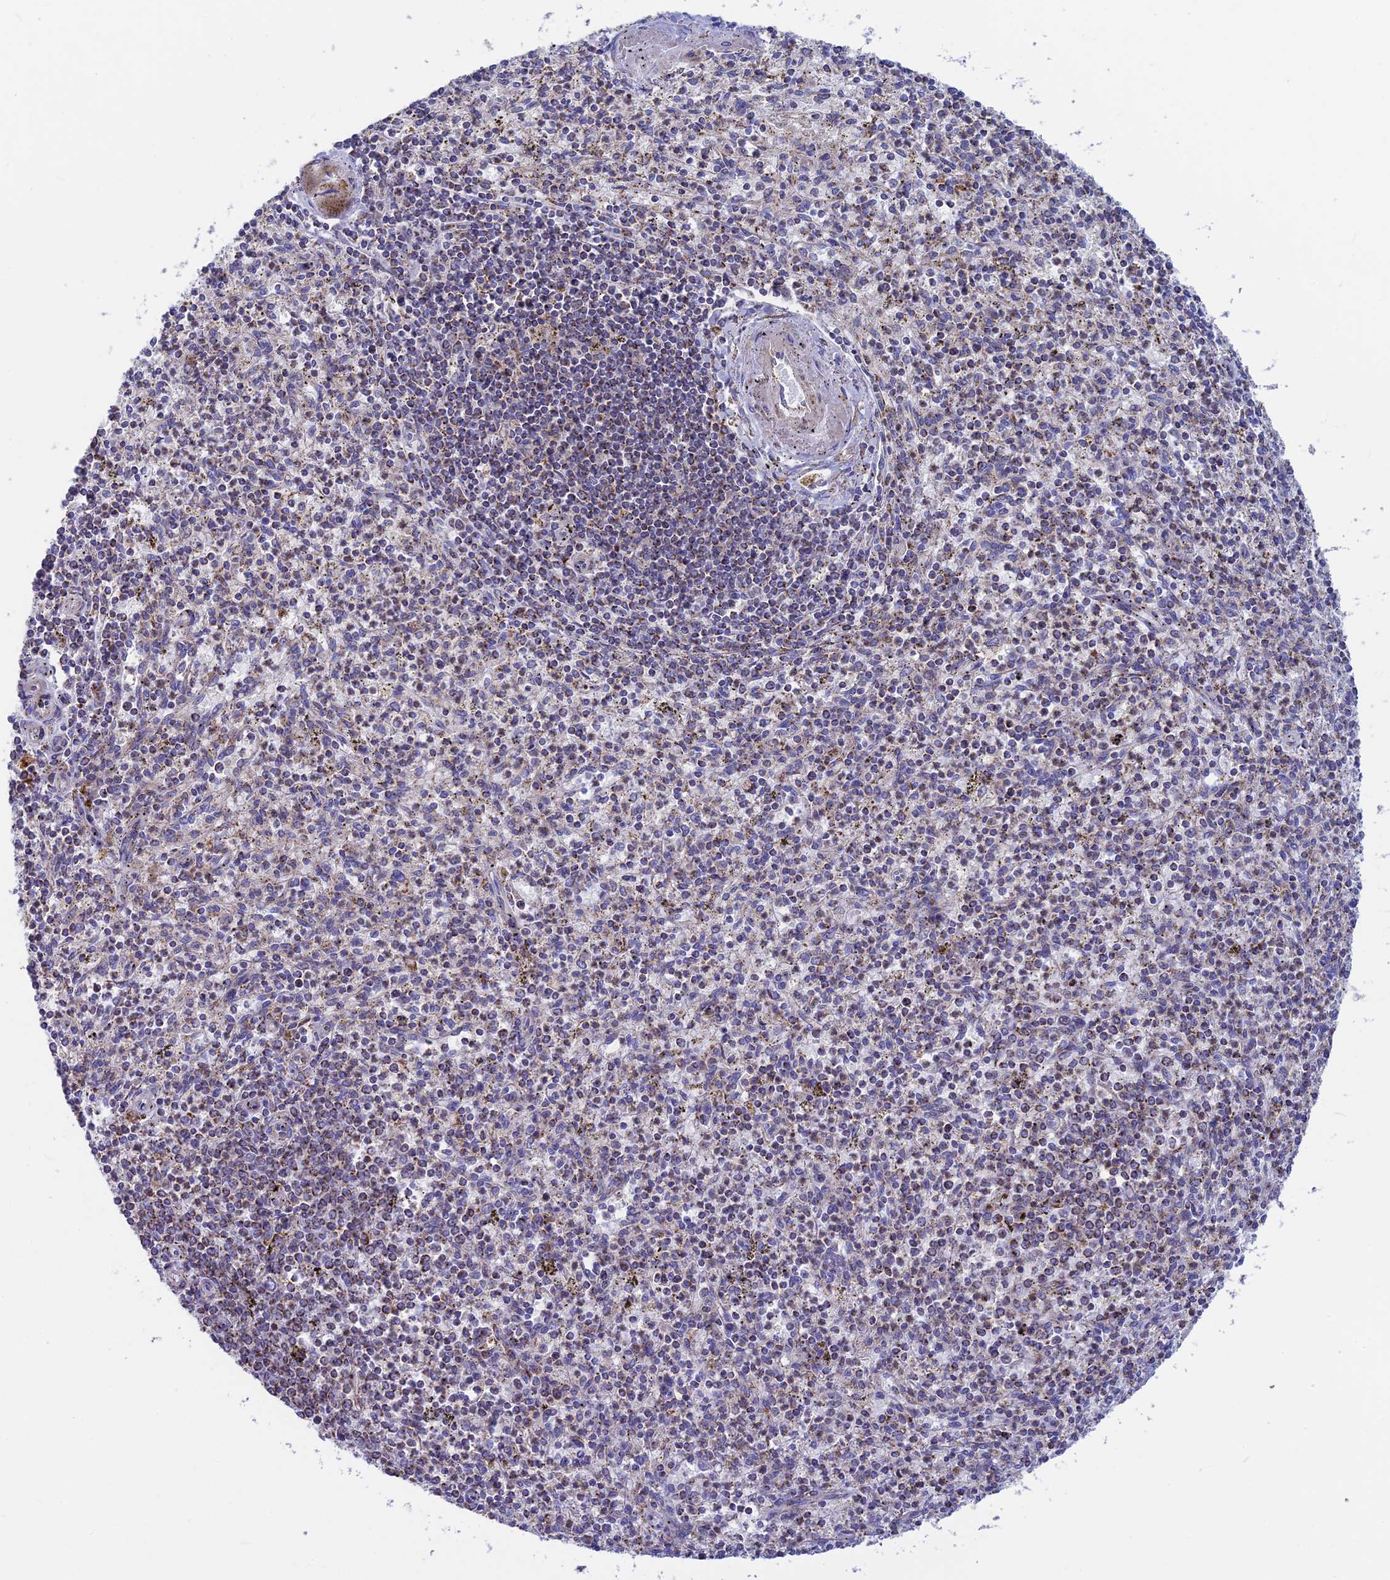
{"staining": {"intensity": "weak", "quantity": "<25%", "location": "cytoplasmic/membranous"}, "tissue": "spleen", "cell_type": "Cells in red pulp", "image_type": "normal", "snomed": [{"axis": "morphology", "description": "Normal tissue, NOS"}, {"axis": "topography", "description": "Spleen"}], "caption": "Immunohistochemistry (IHC) histopathology image of normal spleen stained for a protein (brown), which shows no expression in cells in red pulp.", "gene": "CS", "patient": {"sex": "male", "age": 72}}